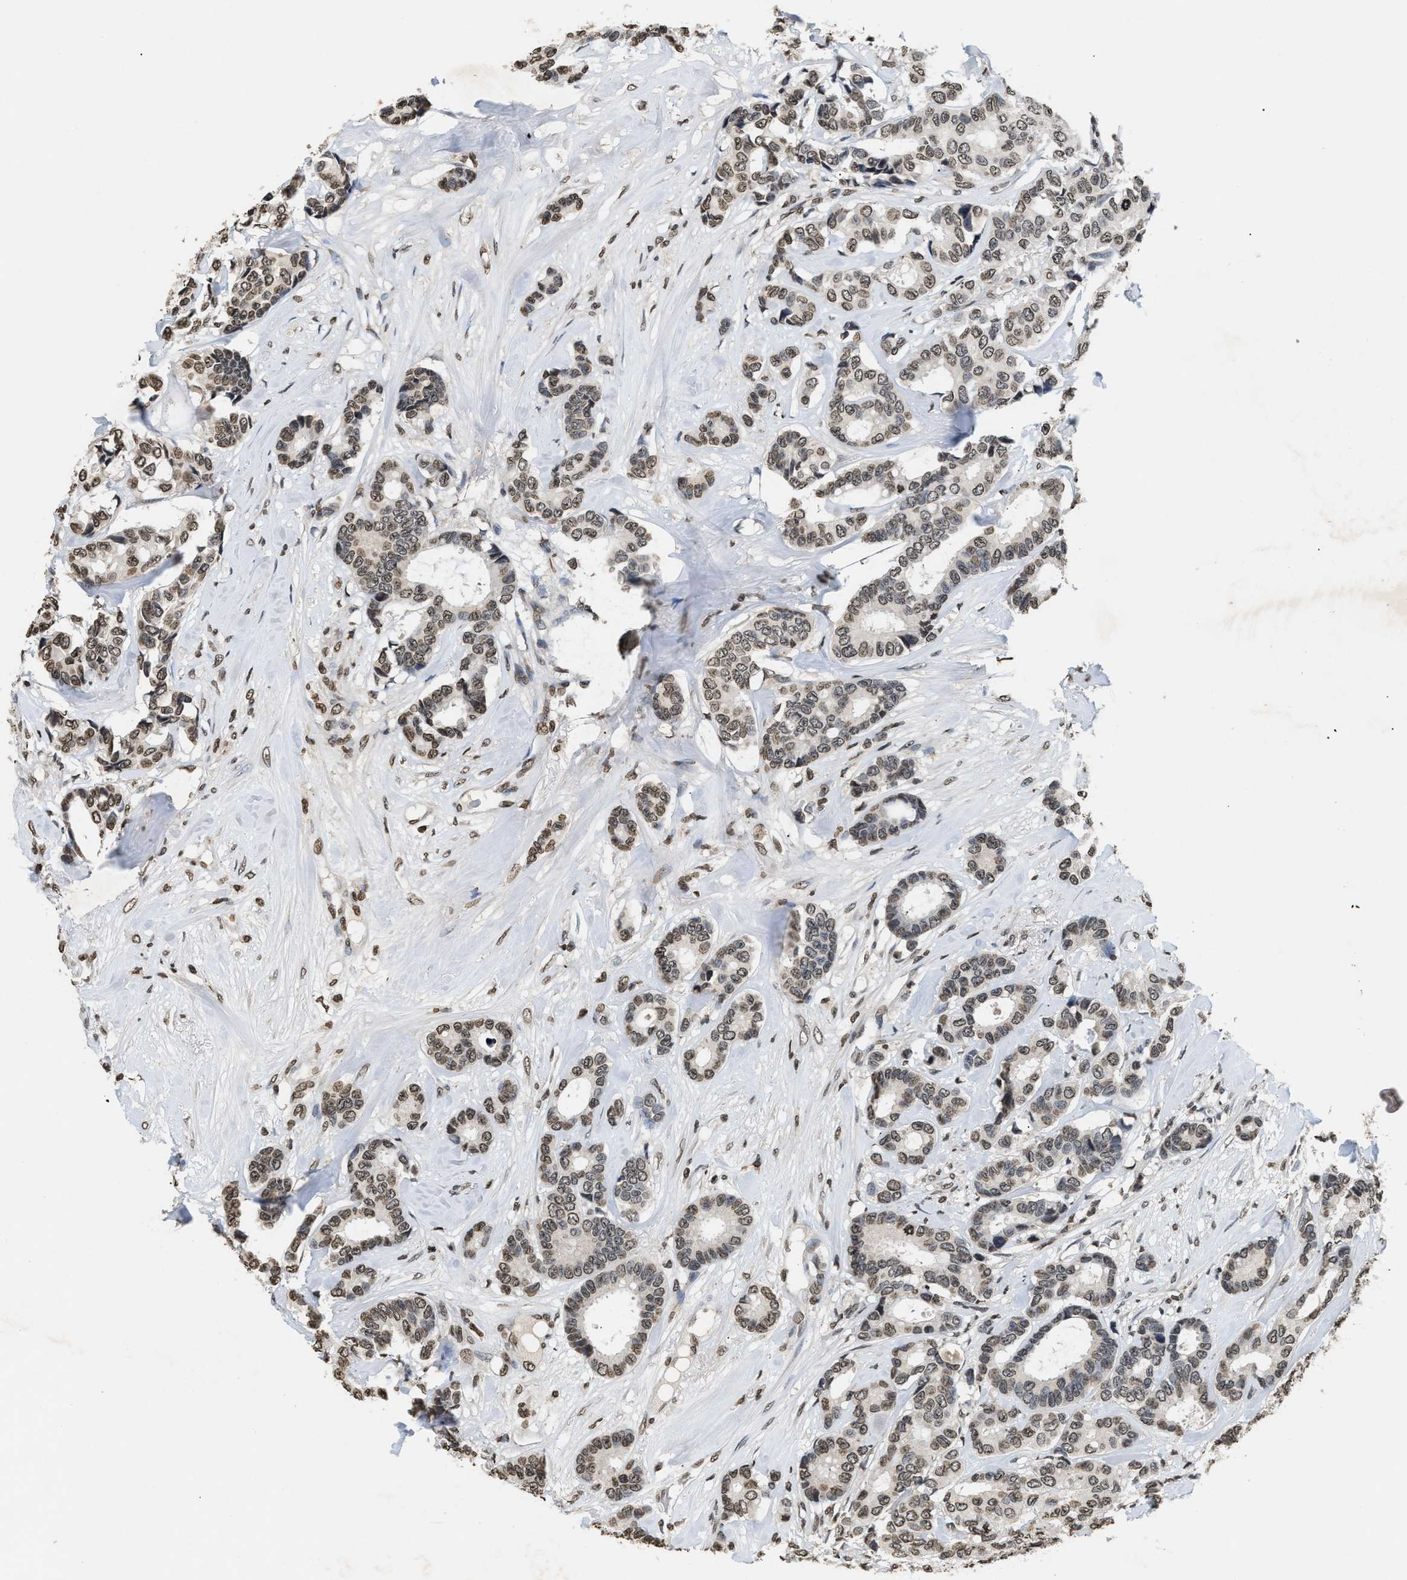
{"staining": {"intensity": "weak", "quantity": ">75%", "location": "nuclear"}, "tissue": "breast cancer", "cell_type": "Tumor cells", "image_type": "cancer", "snomed": [{"axis": "morphology", "description": "Duct carcinoma"}, {"axis": "topography", "description": "Breast"}], "caption": "Invasive ductal carcinoma (breast) stained with immunohistochemistry (IHC) exhibits weak nuclear positivity in approximately >75% of tumor cells. (brown staining indicates protein expression, while blue staining denotes nuclei).", "gene": "DNASE1L3", "patient": {"sex": "female", "age": 87}}